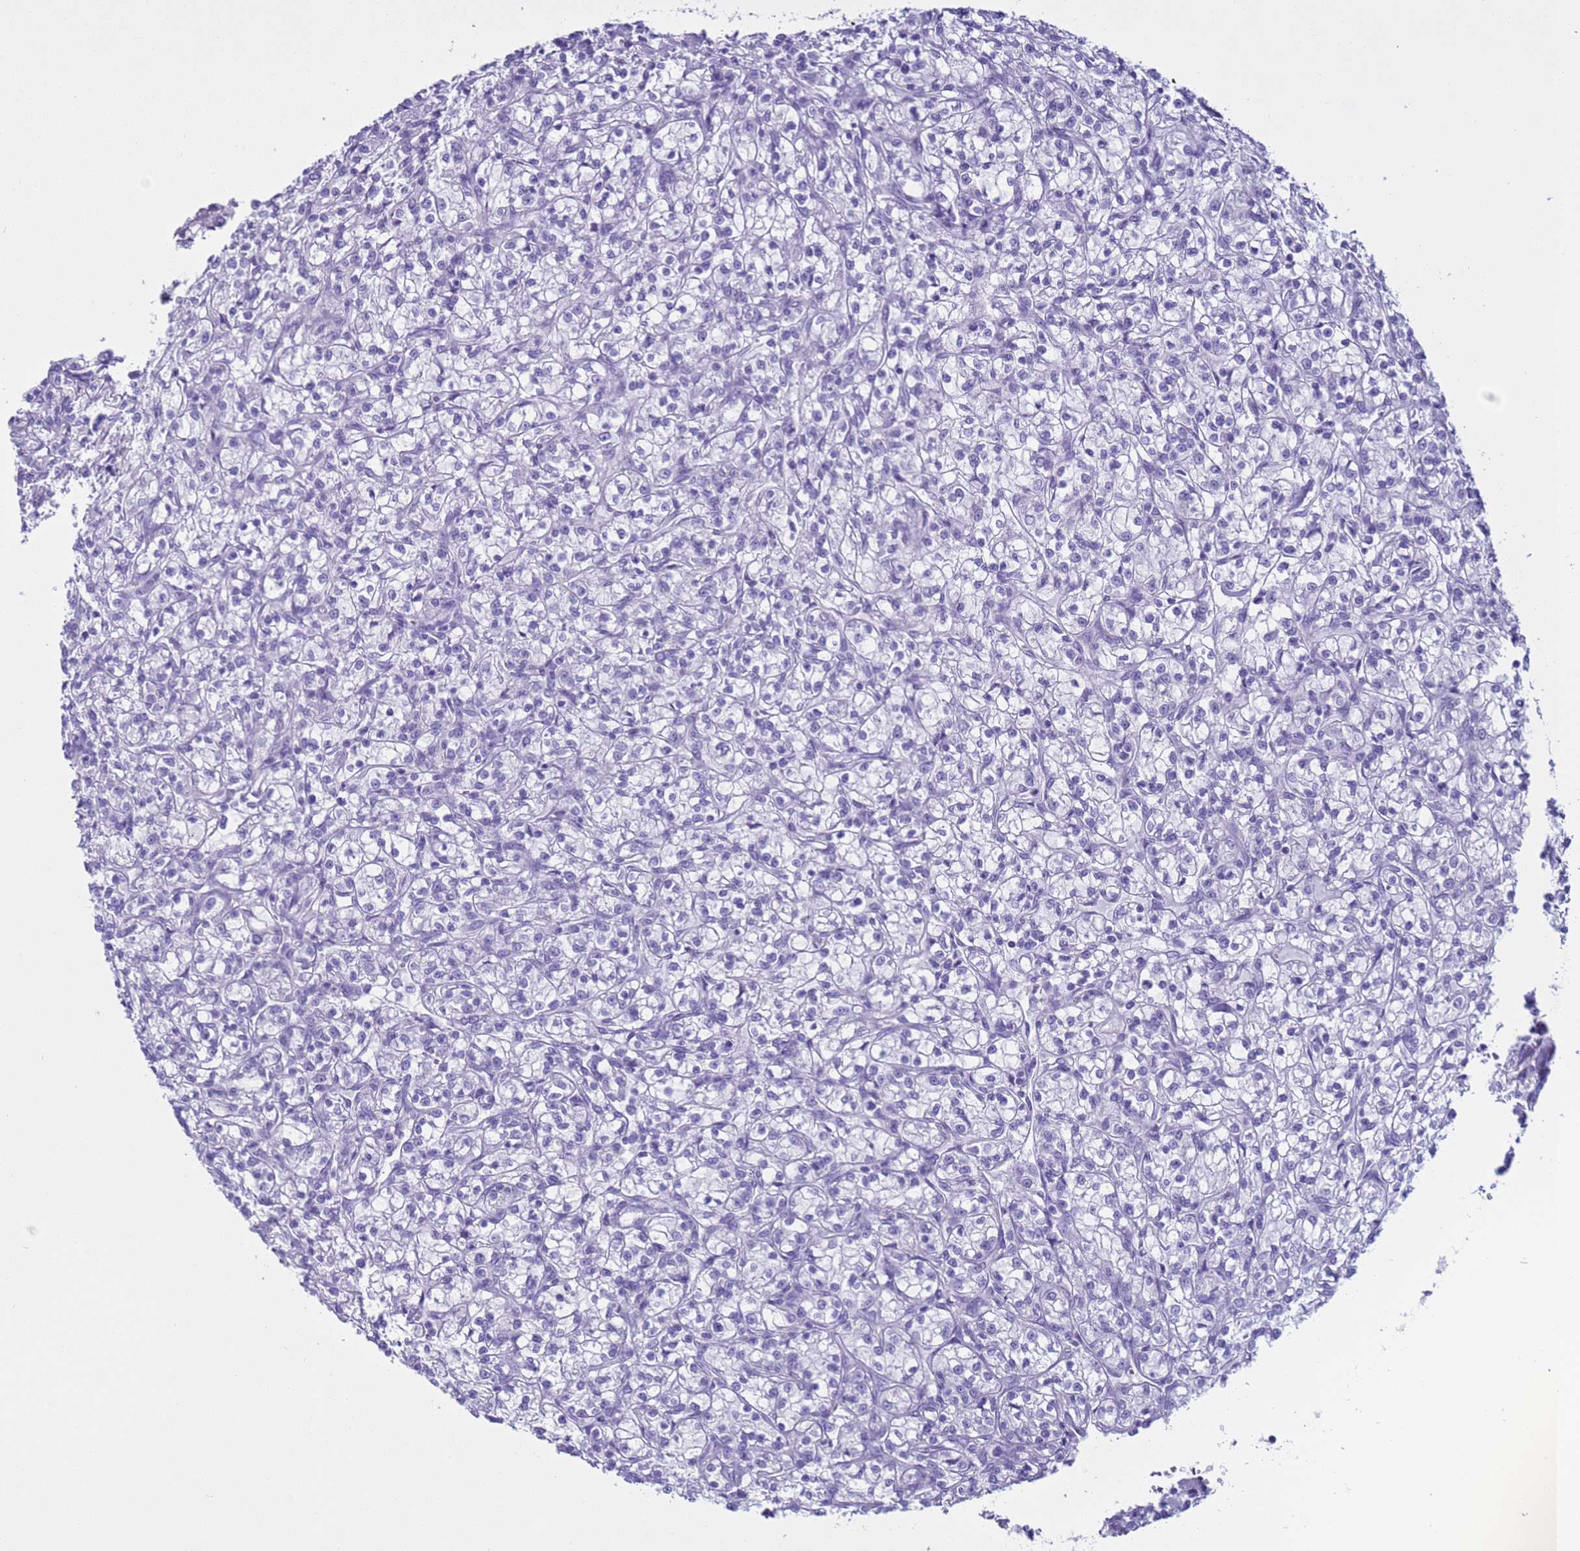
{"staining": {"intensity": "negative", "quantity": "none", "location": "none"}, "tissue": "renal cancer", "cell_type": "Tumor cells", "image_type": "cancer", "snomed": [{"axis": "morphology", "description": "Adenocarcinoma, NOS"}, {"axis": "topography", "description": "Kidney"}], "caption": "Protein analysis of renal cancer displays no significant expression in tumor cells.", "gene": "CST4", "patient": {"sex": "female", "age": 59}}